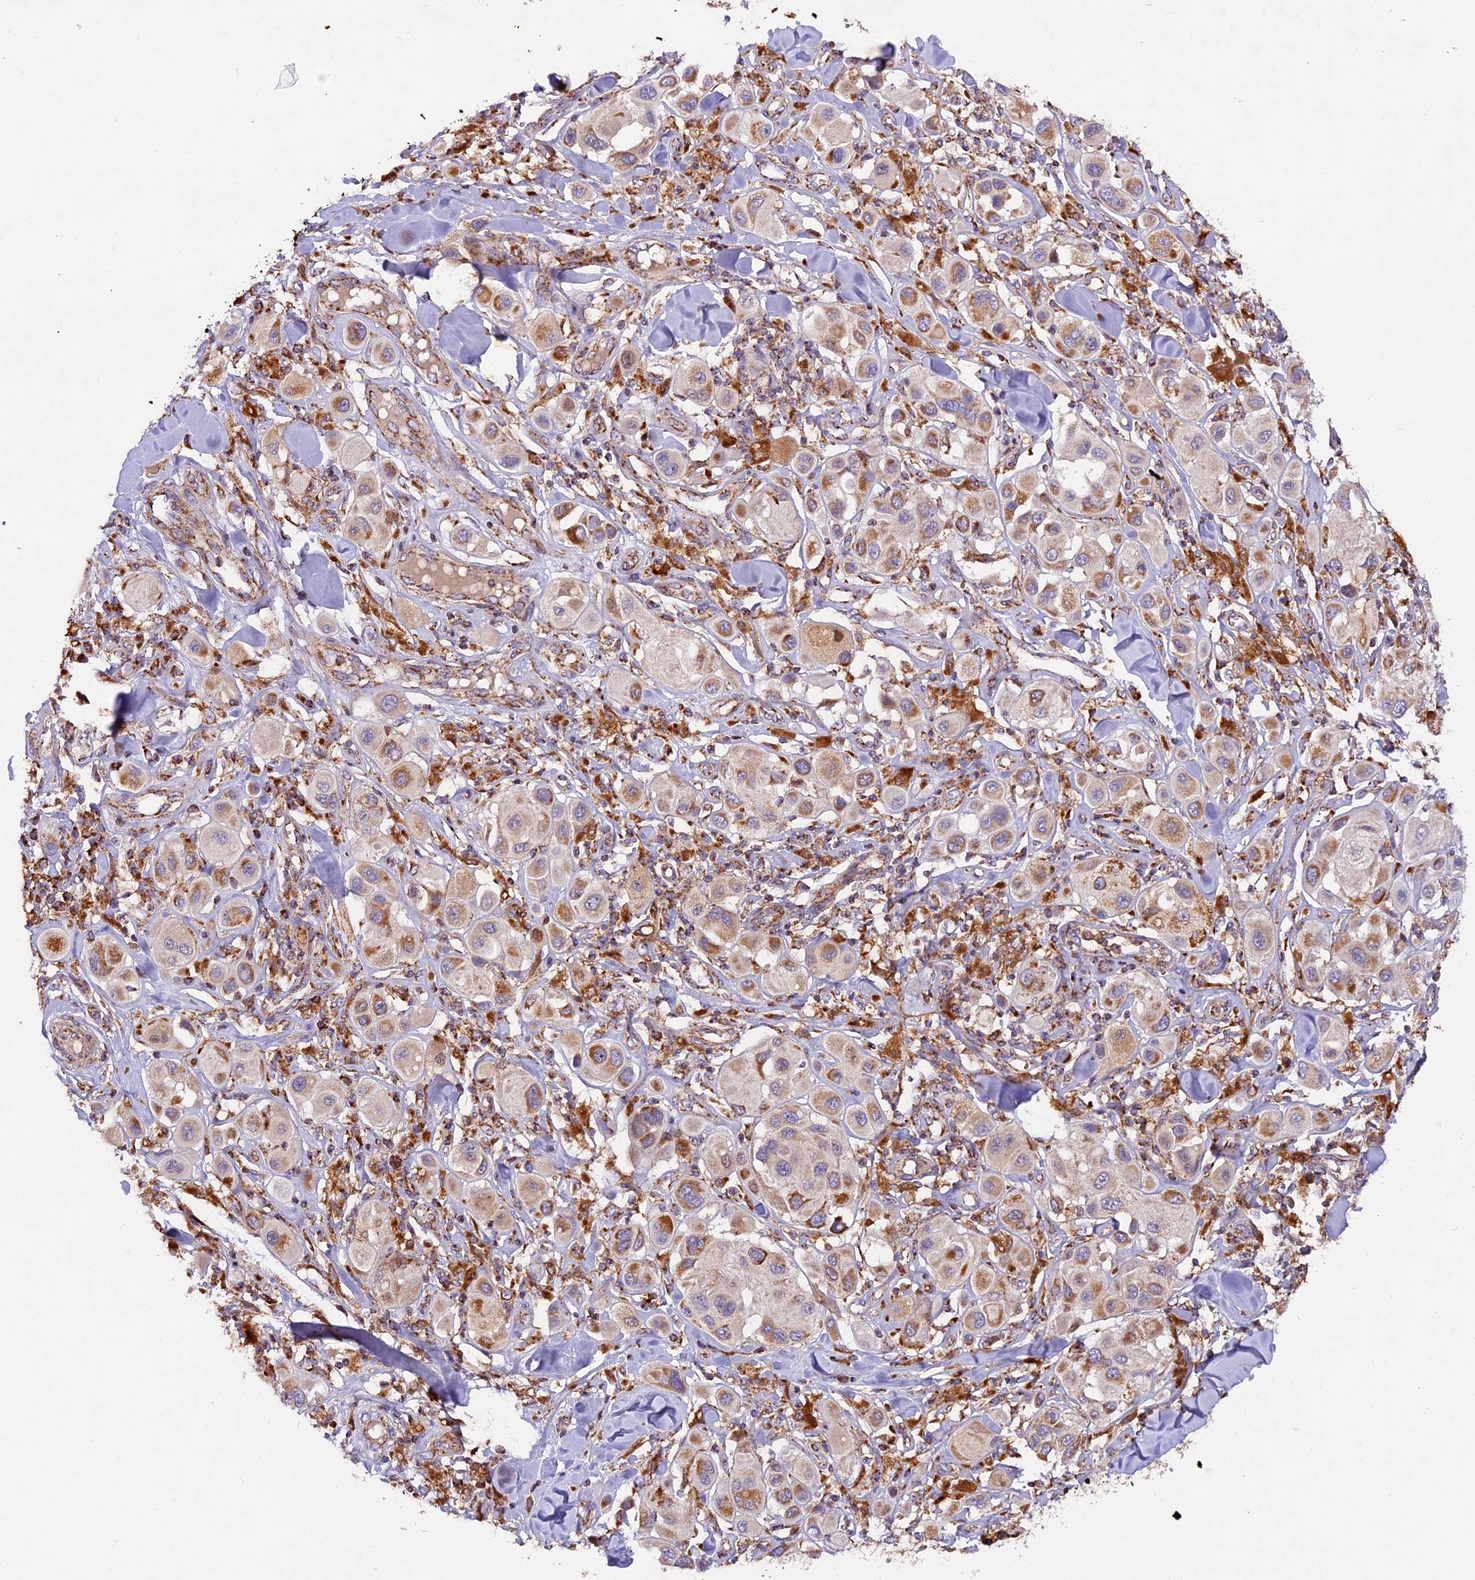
{"staining": {"intensity": "moderate", "quantity": ">75%", "location": "cytoplasmic/membranous"}, "tissue": "melanoma", "cell_type": "Tumor cells", "image_type": "cancer", "snomed": [{"axis": "morphology", "description": "Malignant melanoma, Metastatic site"}, {"axis": "topography", "description": "Skin"}], "caption": "Moderate cytoplasmic/membranous protein positivity is identified in about >75% of tumor cells in malignant melanoma (metastatic site). The staining was performed using DAB, with brown indicating positive protein expression. Nuclei are stained blue with hematoxylin.", "gene": "NDUFA8", "patient": {"sex": "male", "age": 41}}